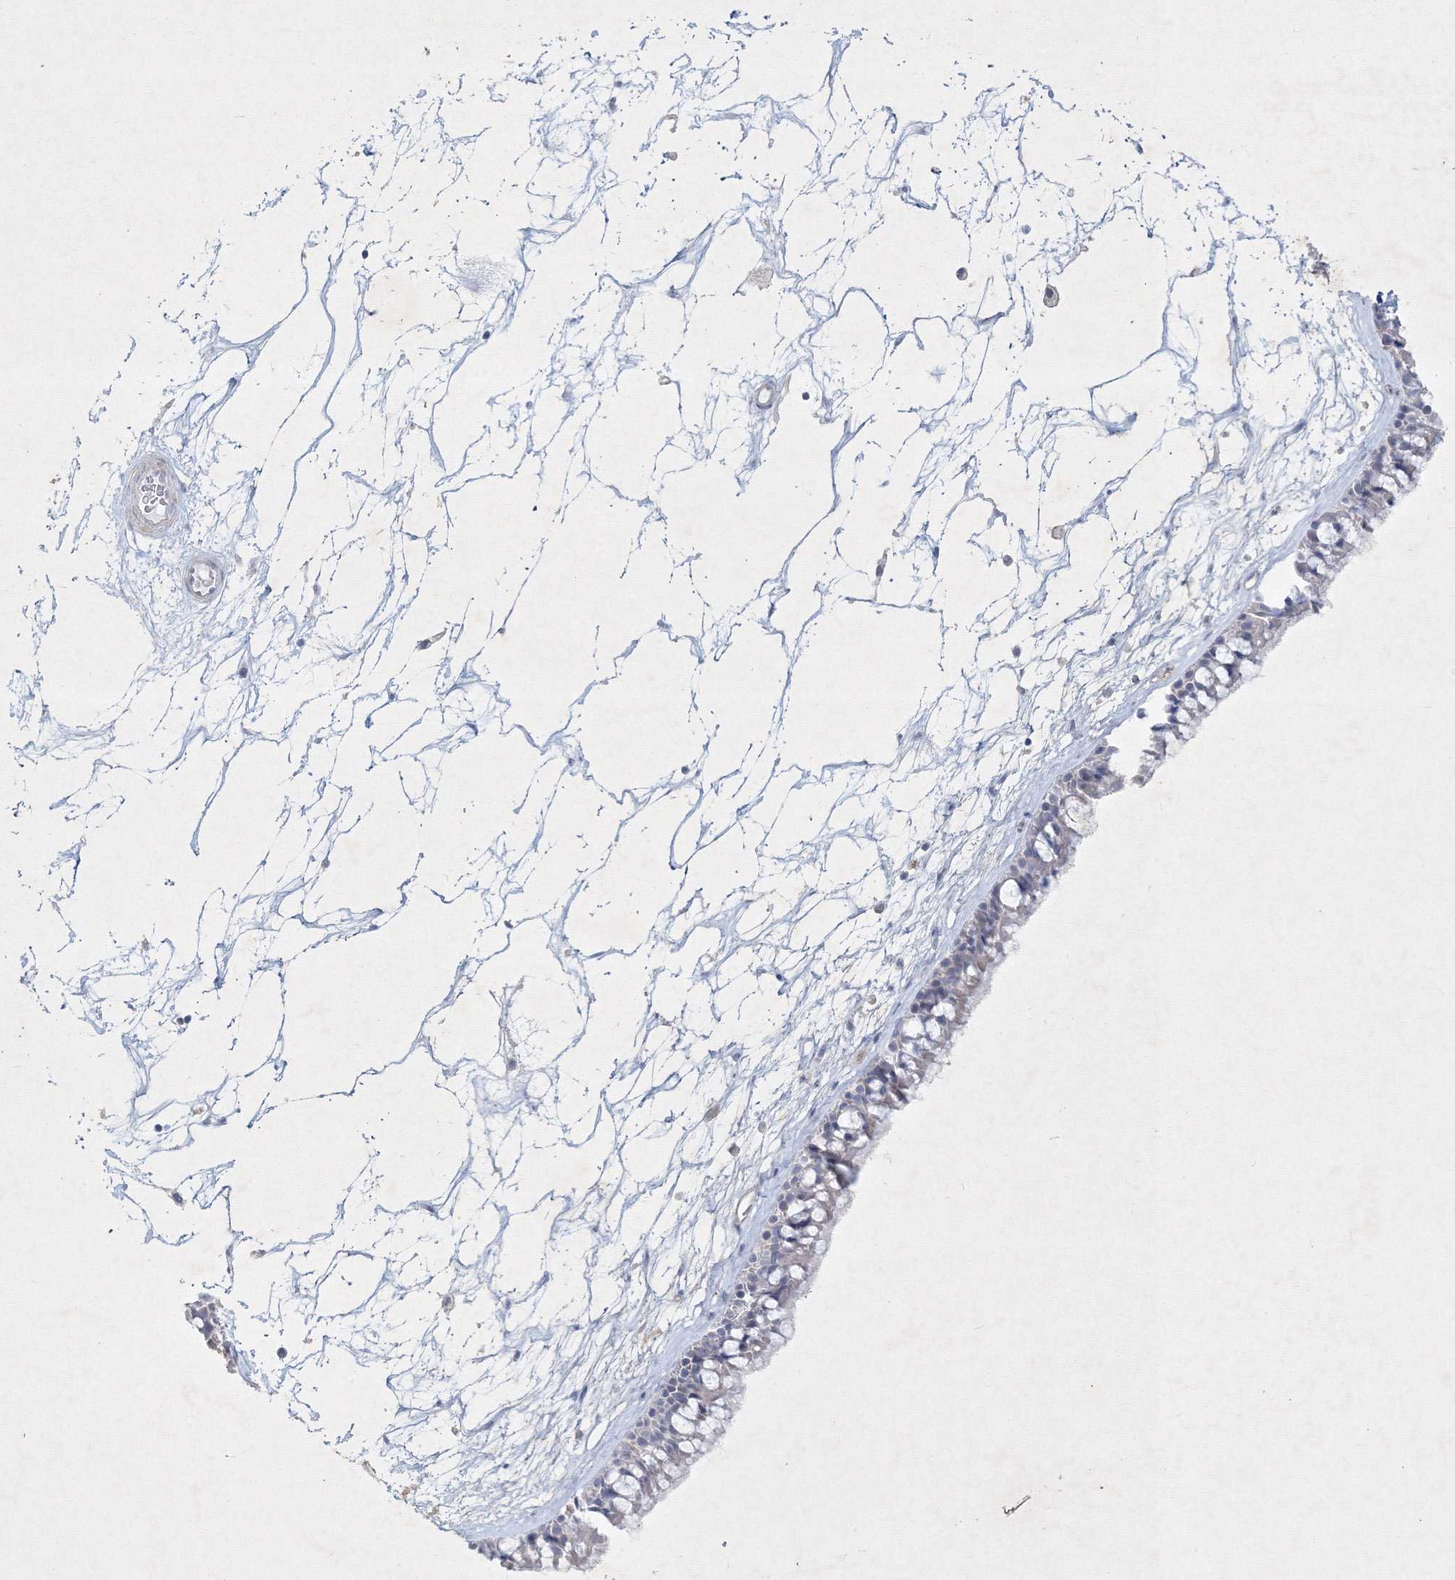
{"staining": {"intensity": "negative", "quantity": "none", "location": "none"}, "tissue": "nasopharynx", "cell_type": "Respiratory epithelial cells", "image_type": "normal", "snomed": [{"axis": "morphology", "description": "Normal tissue, NOS"}, {"axis": "topography", "description": "Nasopharynx"}], "caption": "A high-resolution photomicrograph shows IHC staining of normal nasopharynx, which exhibits no significant staining in respiratory epithelial cells.", "gene": "CXXC4", "patient": {"sex": "male", "age": 64}}